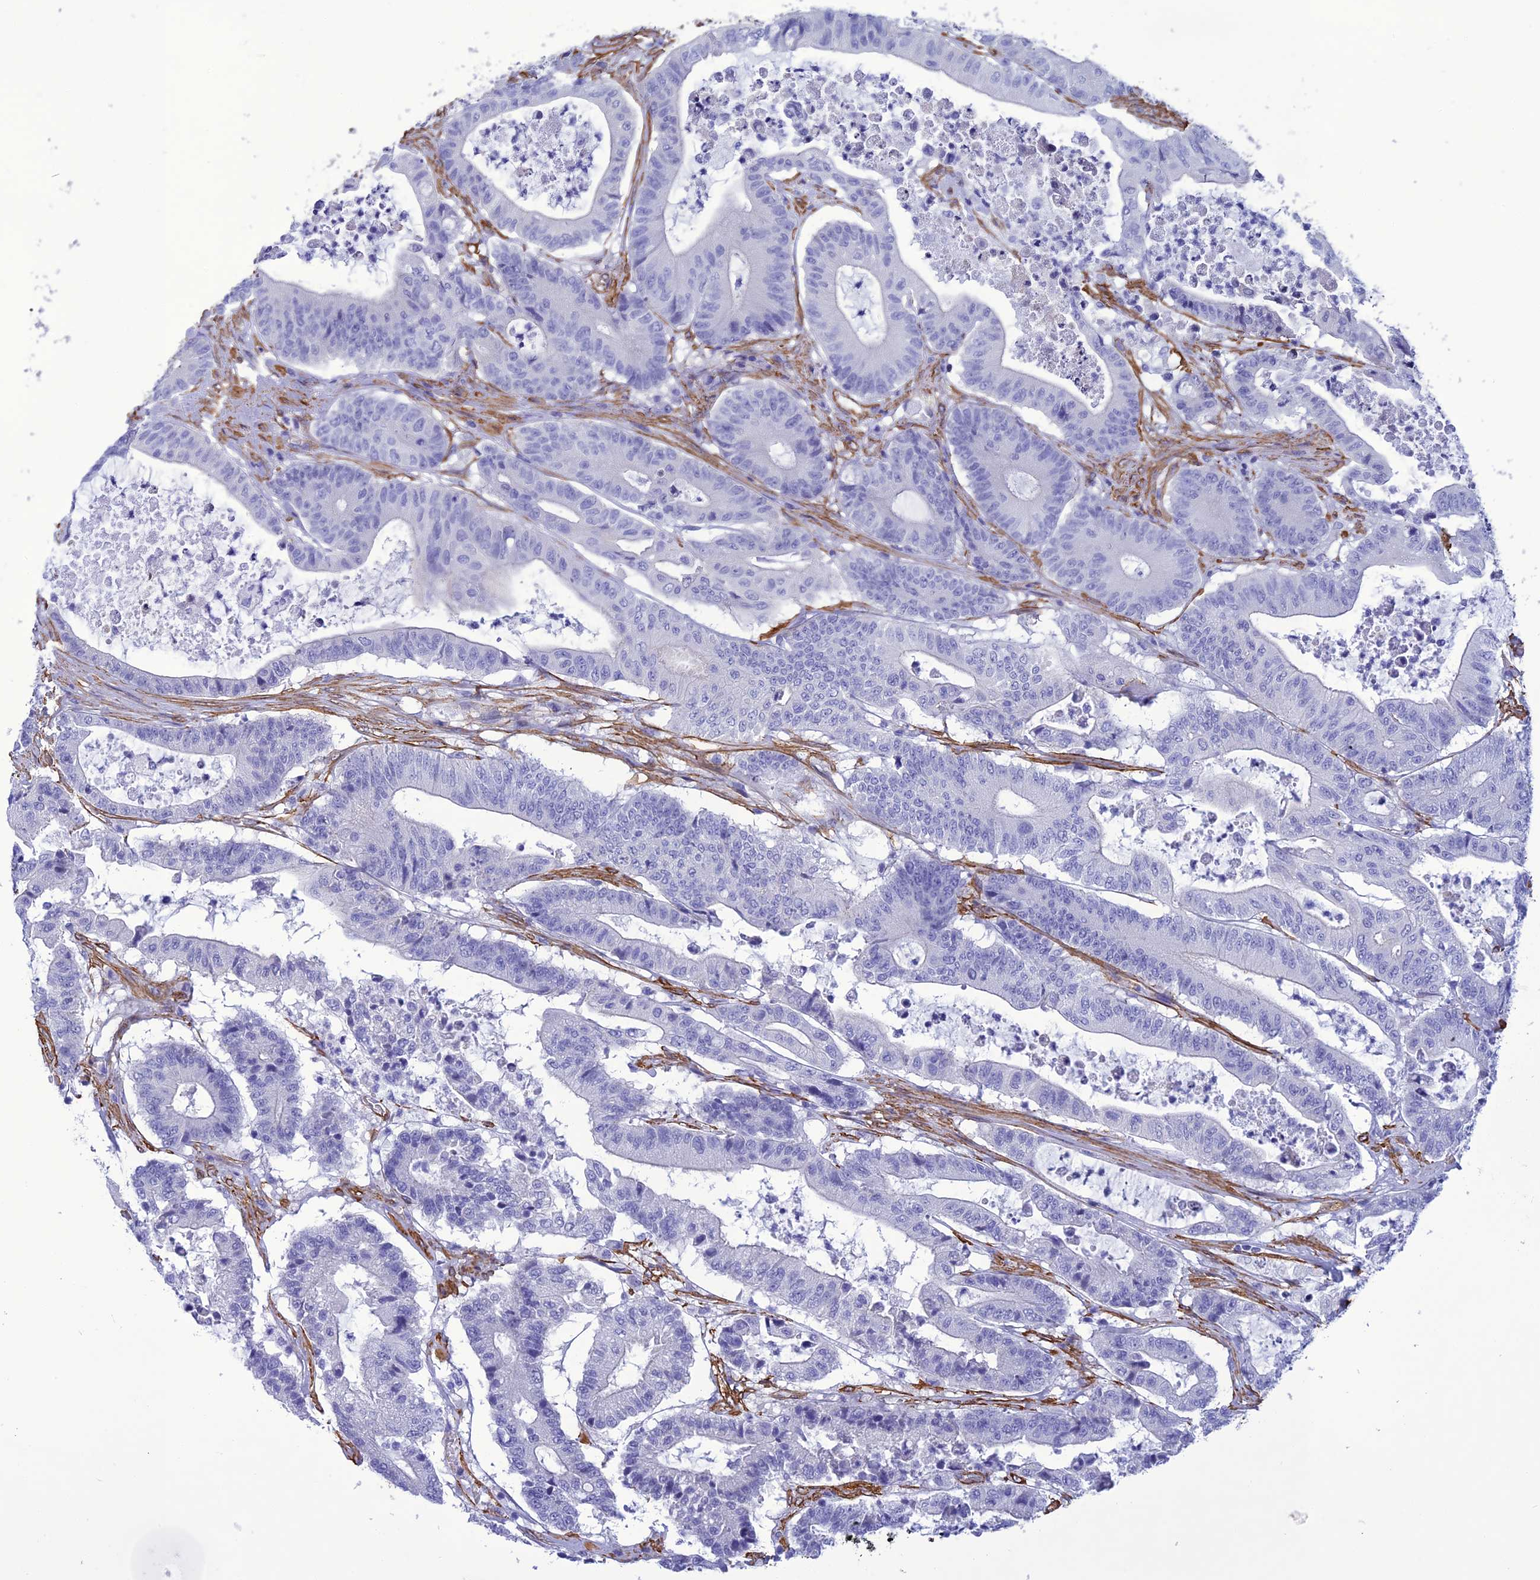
{"staining": {"intensity": "negative", "quantity": "none", "location": "none"}, "tissue": "colorectal cancer", "cell_type": "Tumor cells", "image_type": "cancer", "snomed": [{"axis": "morphology", "description": "Adenocarcinoma, NOS"}, {"axis": "topography", "description": "Colon"}], "caption": "Immunohistochemistry (IHC) image of colorectal cancer (adenocarcinoma) stained for a protein (brown), which displays no positivity in tumor cells.", "gene": "NKD1", "patient": {"sex": "female", "age": 84}}